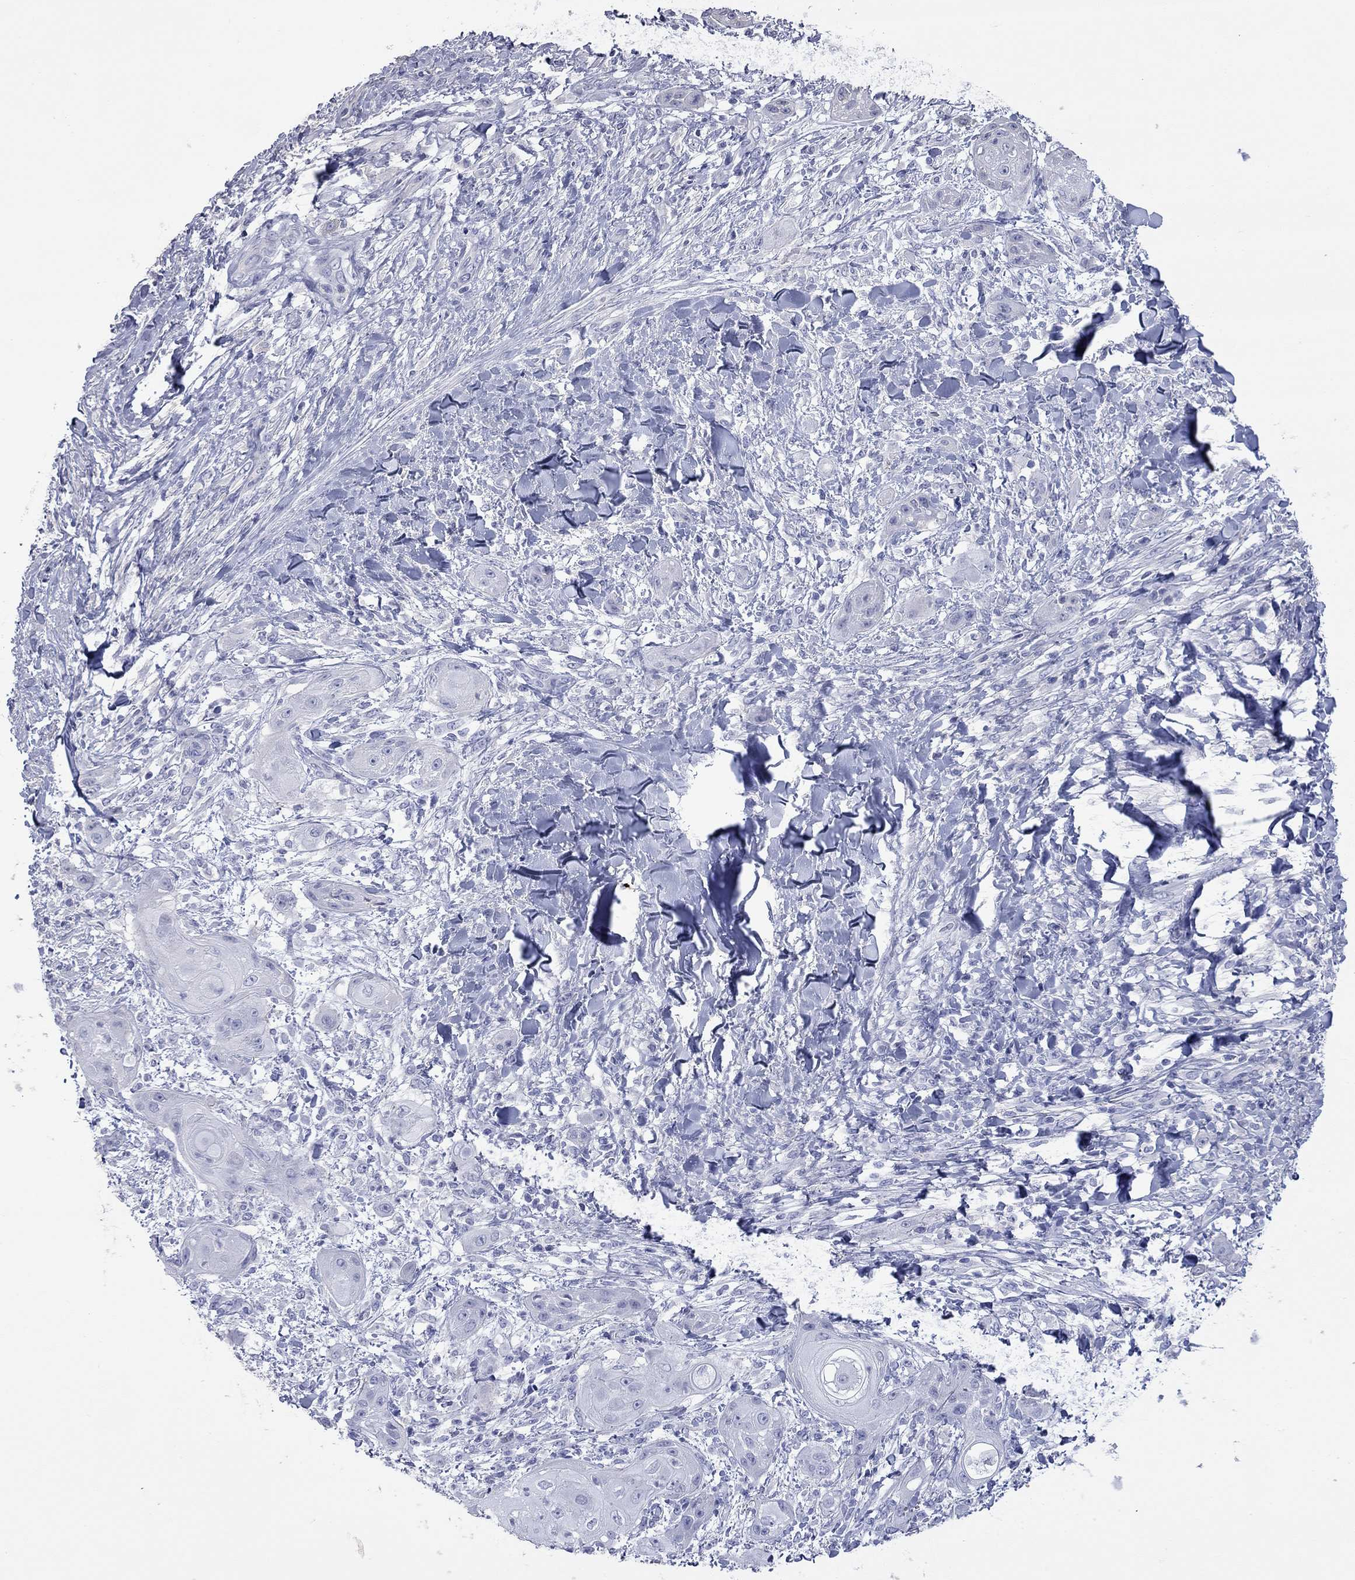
{"staining": {"intensity": "negative", "quantity": "none", "location": "none"}, "tissue": "skin cancer", "cell_type": "Tumor cells", "image_type": "cancer", "snomed": [{"axis": "morphology", "description": "Squamous cell carcinoma, NOS"}, {"axis": "topography", "description": "Skin"}], "caption": "High magnification brightfield microscopy of skin cancer (squamous cell carcinoma) stained with DAB (brown) and counterstained with hematoxylin (blue): tumor cells show no significant staining.", "gene": "ACTL7B", "patient": {"sex": "male", "age": 62}}